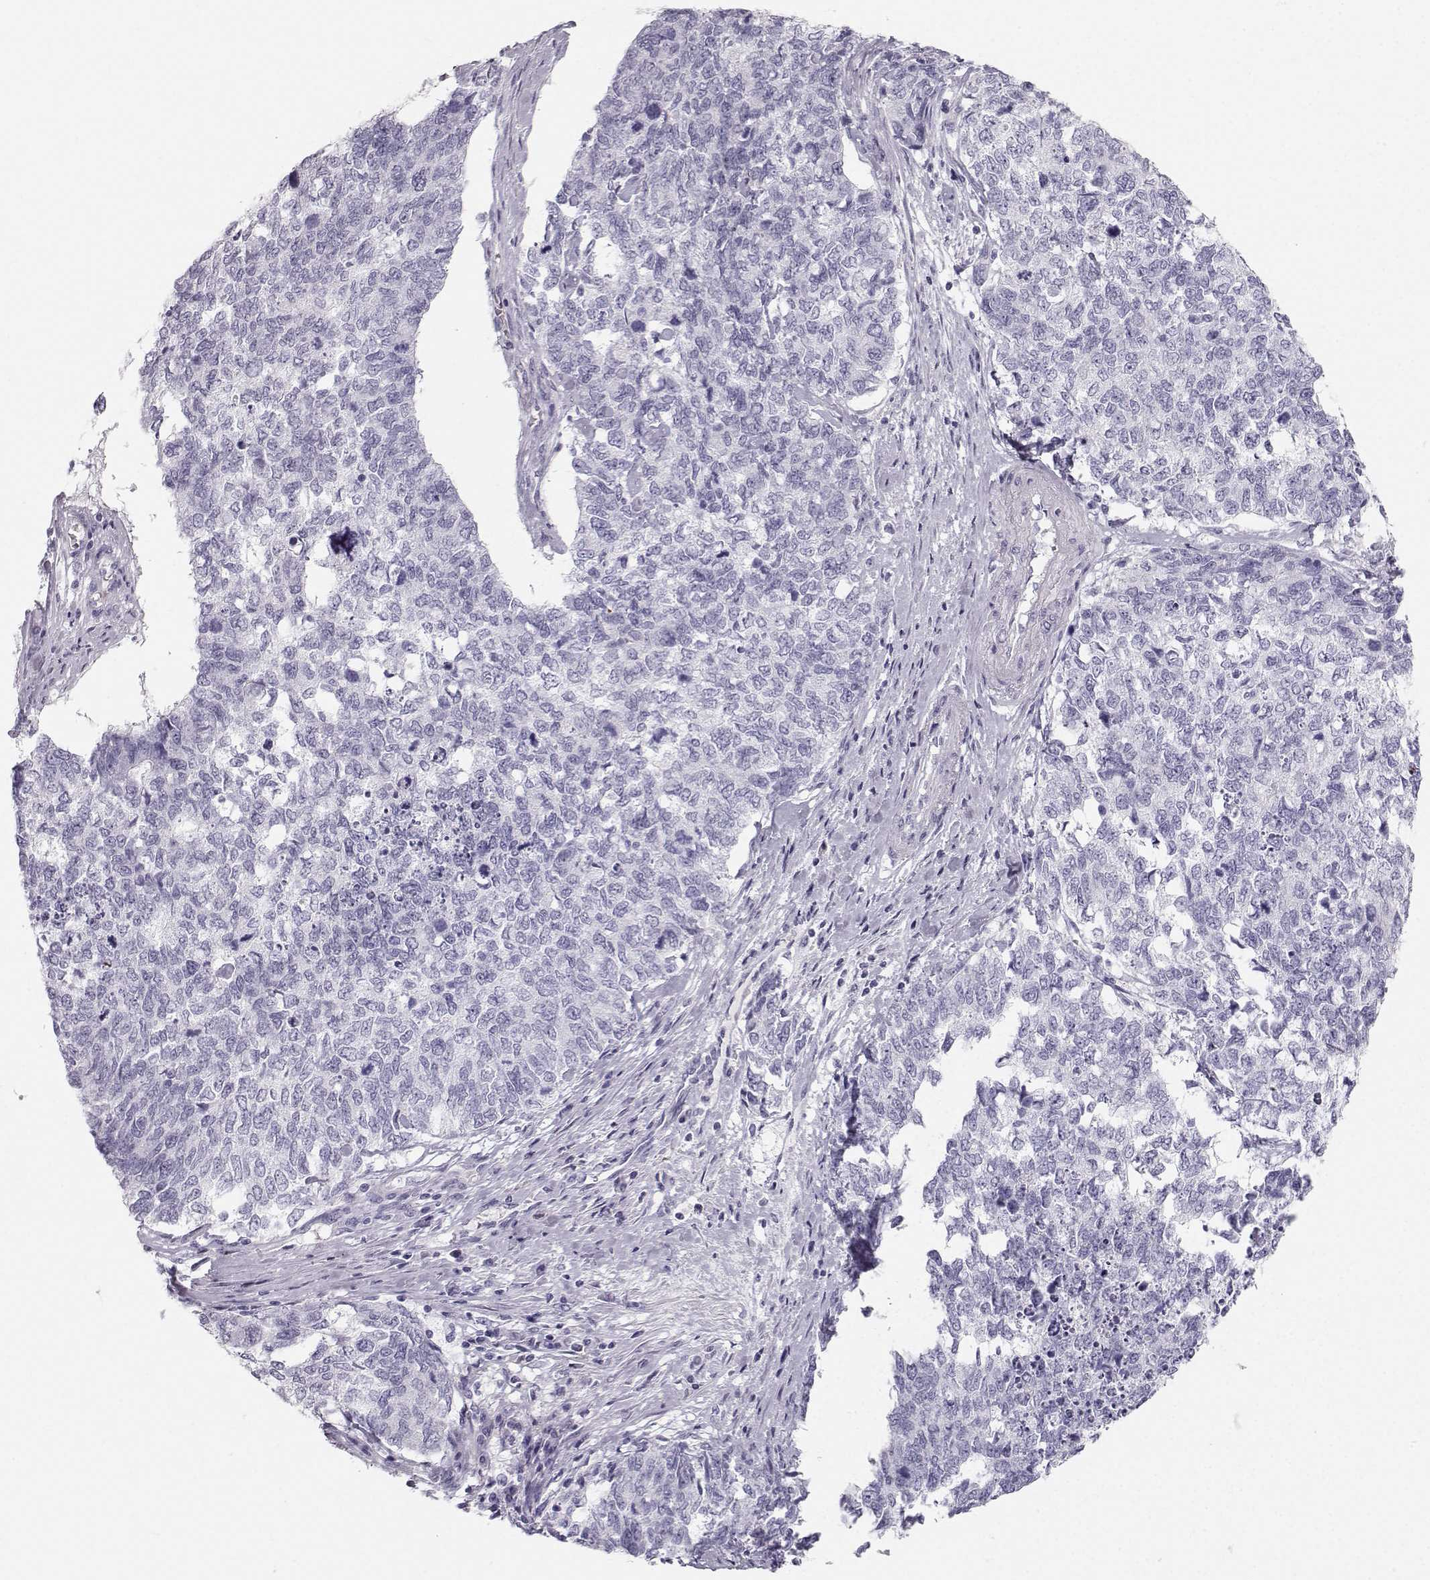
{"staining": {"intensity": "negative", "quantity": "none", "location": "none"}, "tissue": "cervical cancer", "cell_type": "Tumor cells", "image_type": "cancer", "snomed": [{"axis": "morphology", "description": "Squamous cell carcinoma, NOS"}, {"axis": "topography", "description": "Cervix"}], "caption": "Immunohistochemical staining of human cervical cancer displays no significant positivity in tumor cells.", "gene": "CASR", "patient": {"sex": "female", "age": 63}}